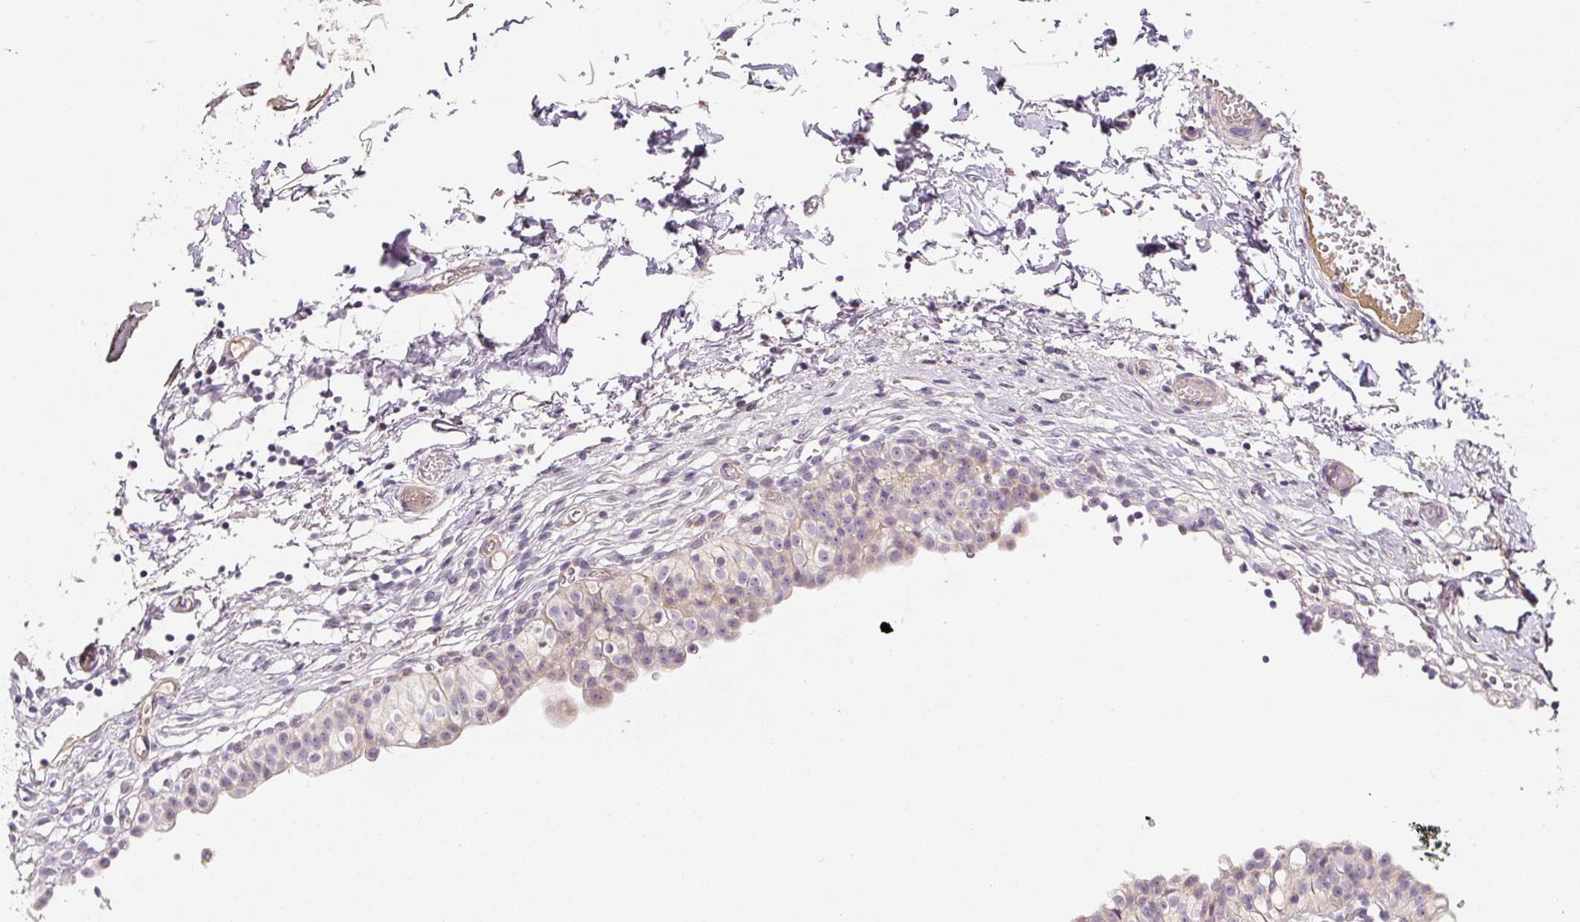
{"staining": {"intensity": "weak", "quantity": "25%-75%", "location": "cytoplasmic/membranous,nuclear"}, "tissue": "urinary bladder", "cell_type": "Urothelial cells", "image_type": "normal", "snomed": [{"axis": "morphology", "description": "Normal tissue, NOS"}, {"axis": "topography", "description": "Urinary bladder"}, {"axis": "topography", "description": "Peripheral nerve tissue"}], "caption": "This micrograph displays normal urinary bladder stained with IHC to label a protein in brown. The cytoplasmic/membranous,nuclear of urothelial cells show weak positivity for the protein. Nuclei are counter-stained blue.", "gene": "PWWP3B", "patient": {"sex": "male", "age": 55}}